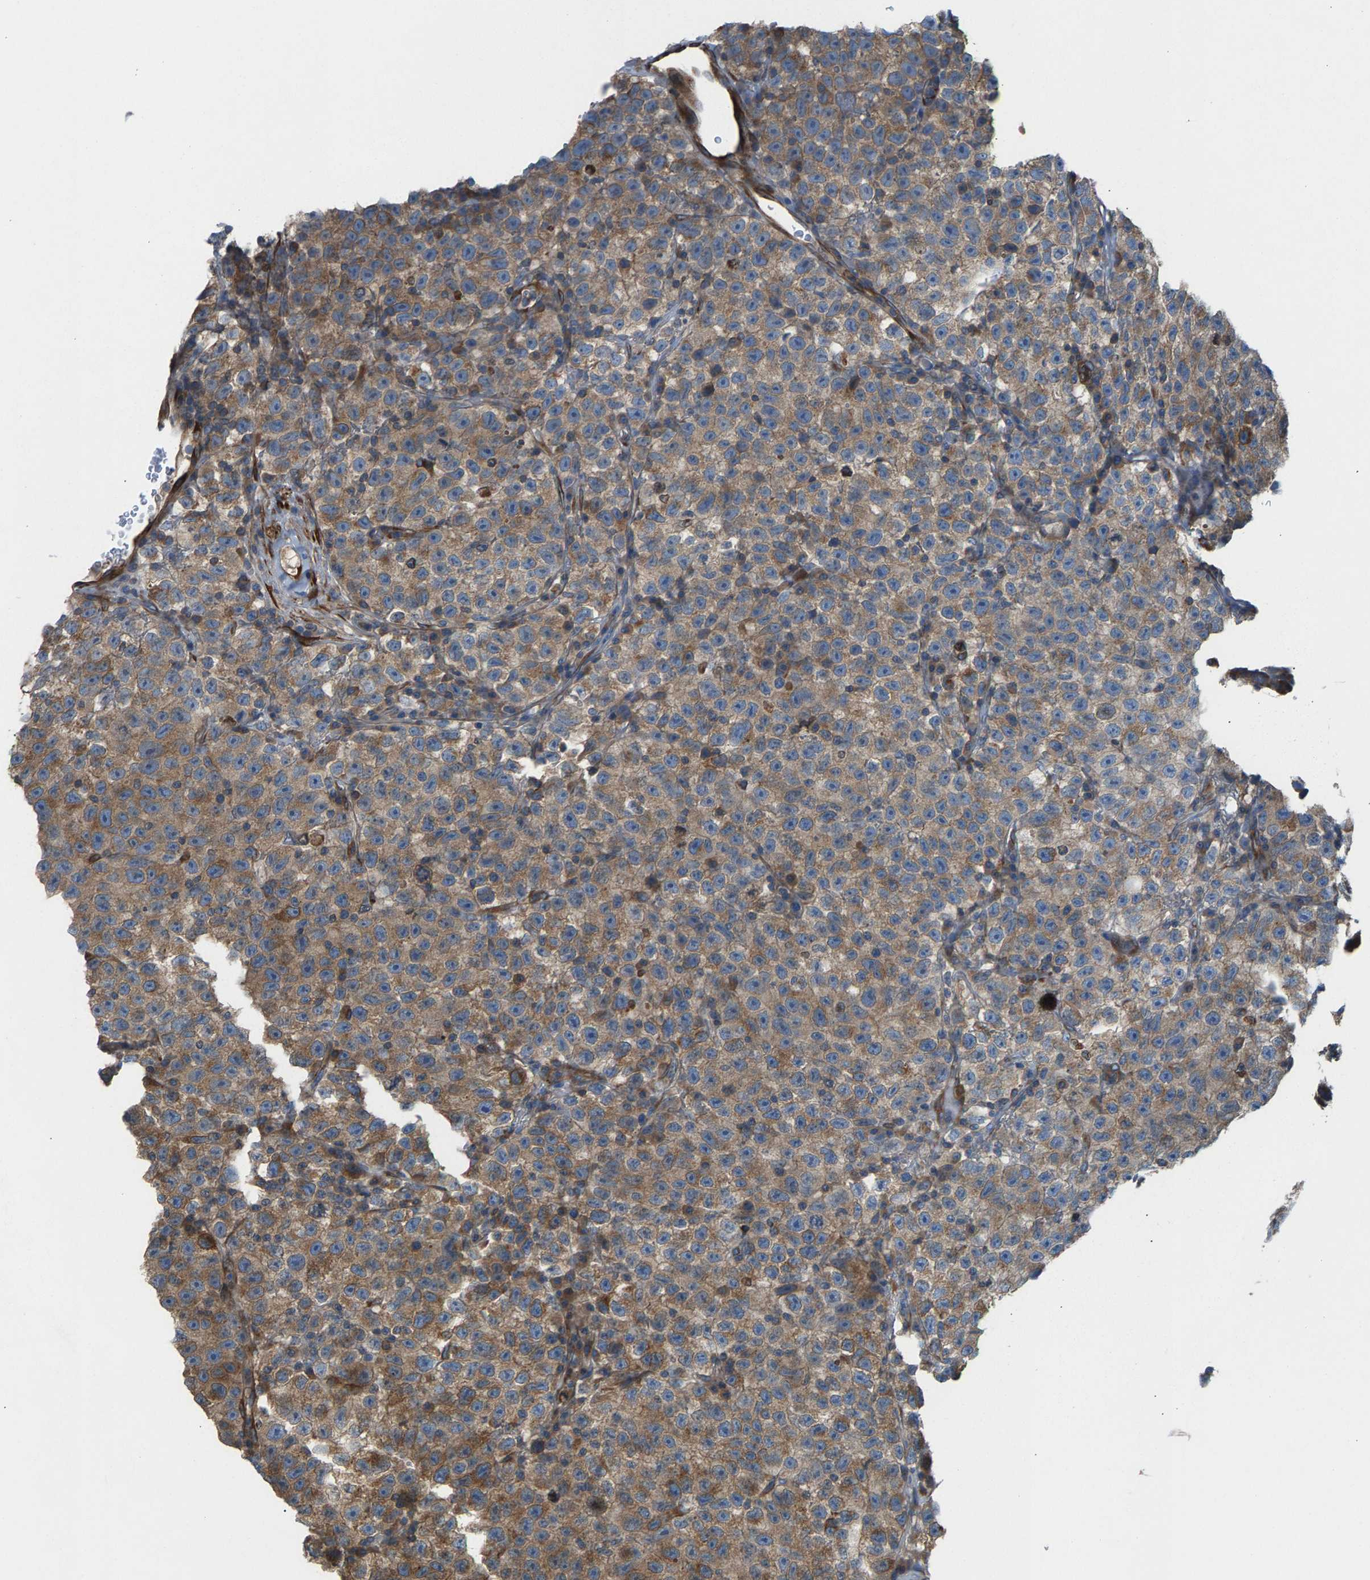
{"staining": {"intensity": "moderate", "quantity": ">75%", "location": "cytoplasmic/membranous"}, "tissue": "testis cancer", "cell_type": "Tumor cells", "image_type": "cancer", "snomed": [{"axis": "morphology", "description": "Seminoma, NOS"}, {"axis": "topography", "description": "Testis"}], "caption": "Brown immunohistochemical staining in seminoma (testis) demonstrates moderate cytoplasmic/membranous expression in about >75% of tumor cells.", "gene": "PDCL", "patient": {"sex": "male", "age": 22}}